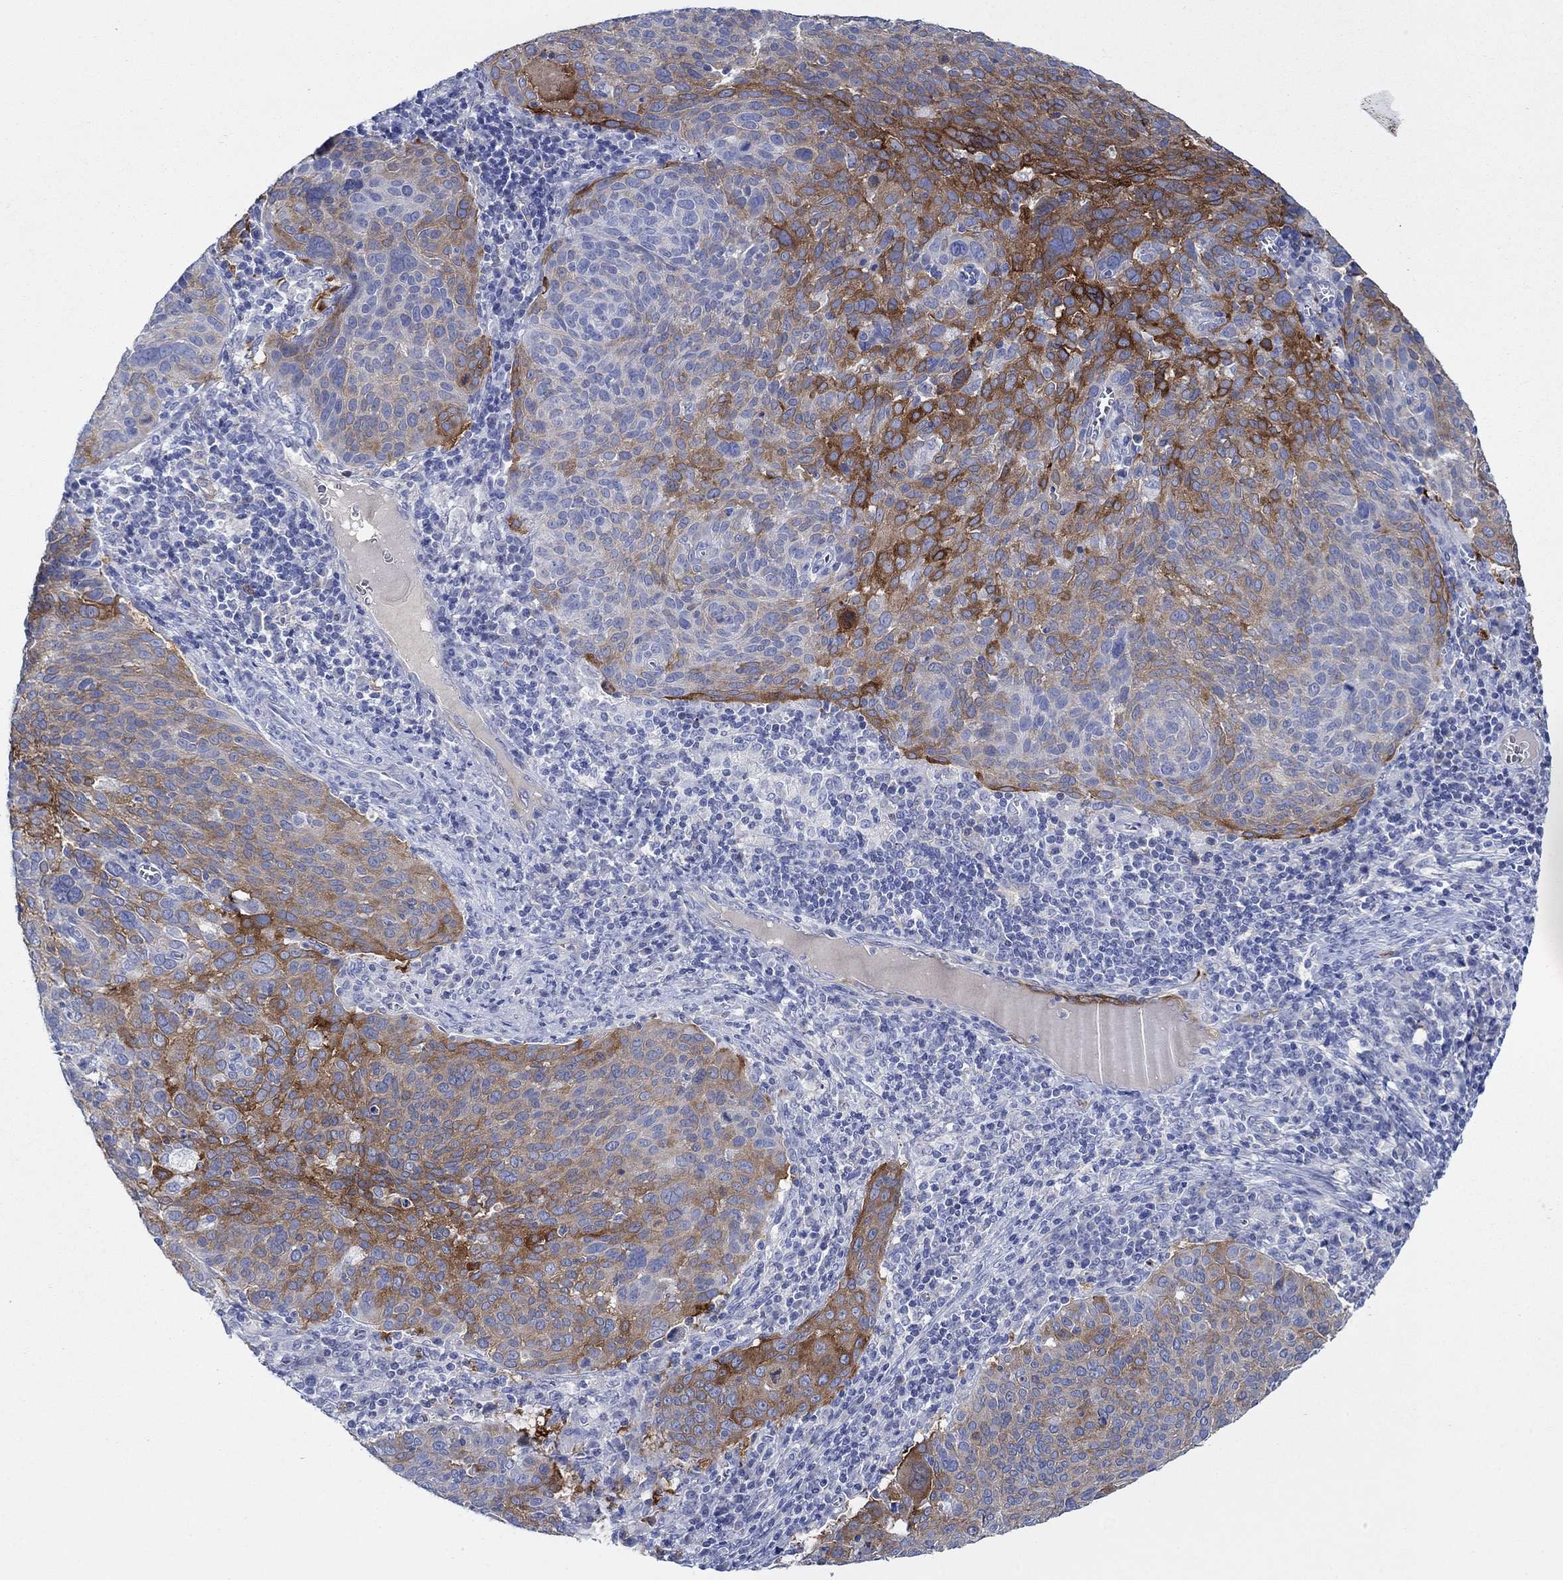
{"staining": {"intensity": "strong", "quantity": "25%-75%", "location": "cytoplasmic/membranous"}, "tissue": "cervical cancer", "cell_type": "Tumor cells", "image_type": "cancer", "snomed": [{"axis": "morphology", "description": "Squamous cell carcinoma, NOS"}, {"axis": "topography", "description": "Cervix"}], "caption": "A high-resolution micrograph shows IHC staining of cervical cancer, which exhibits strong cytoplasmic/membranous expression in approximately 25%-75% of tumor cells.", "gene": "TRIM16", "patient": {"sex": "female", "age": 39}}